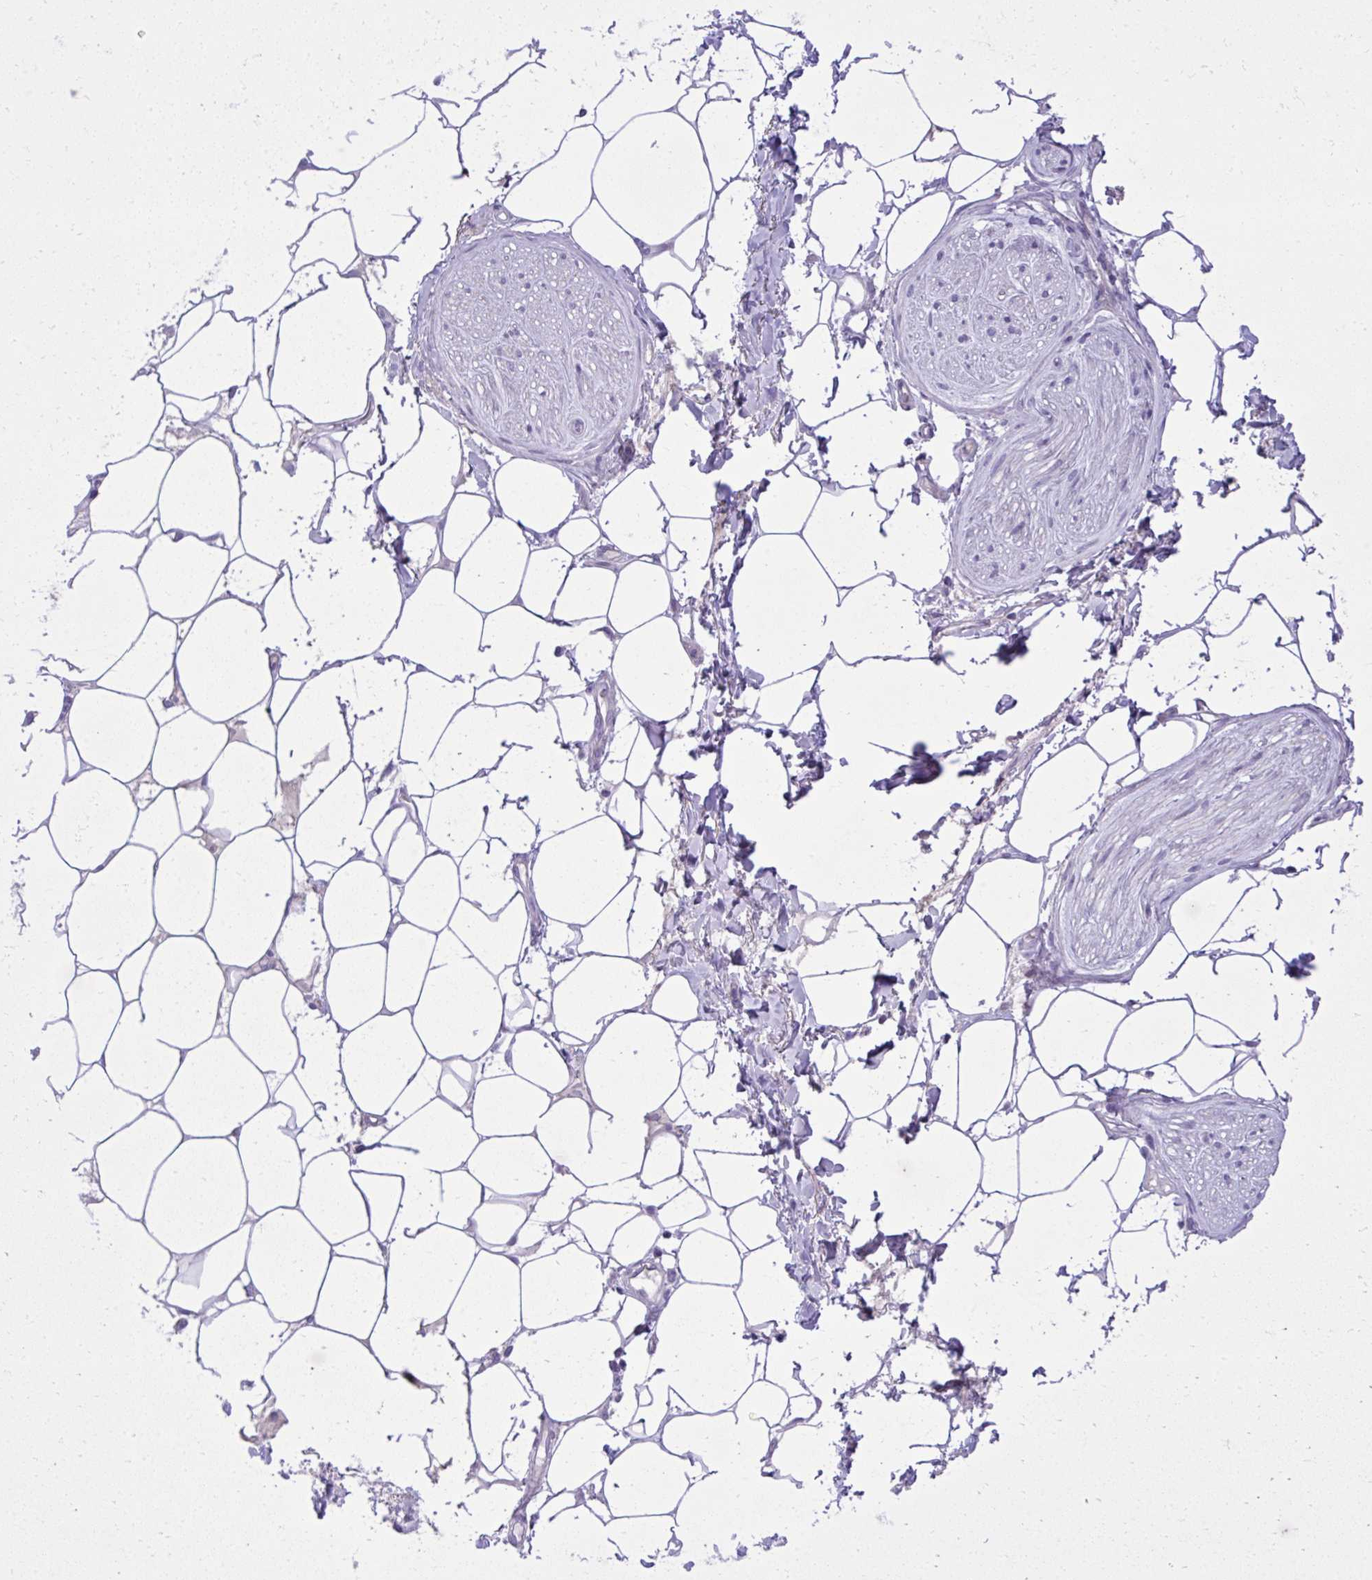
{"staining": {"intensity": "negative", "quantity": "none", "location": "none"}, "tissue": "adipose tissue", "cell_type": "Adipocytes", "image_type": "normal", "snomed": [{"axis": "morphology", "description": "Normal tissue, NOS"}, {"axis": "topography", "description": "Vagina"}, {"axis": "topography", "description": "Peripheral nerve tissue"}], "caption": "The histopathology image shows no significant expression in adipocytes of adipose tissue.", "gene": "PITPNM3", "patient": {"sex": "female", "age": 71}}